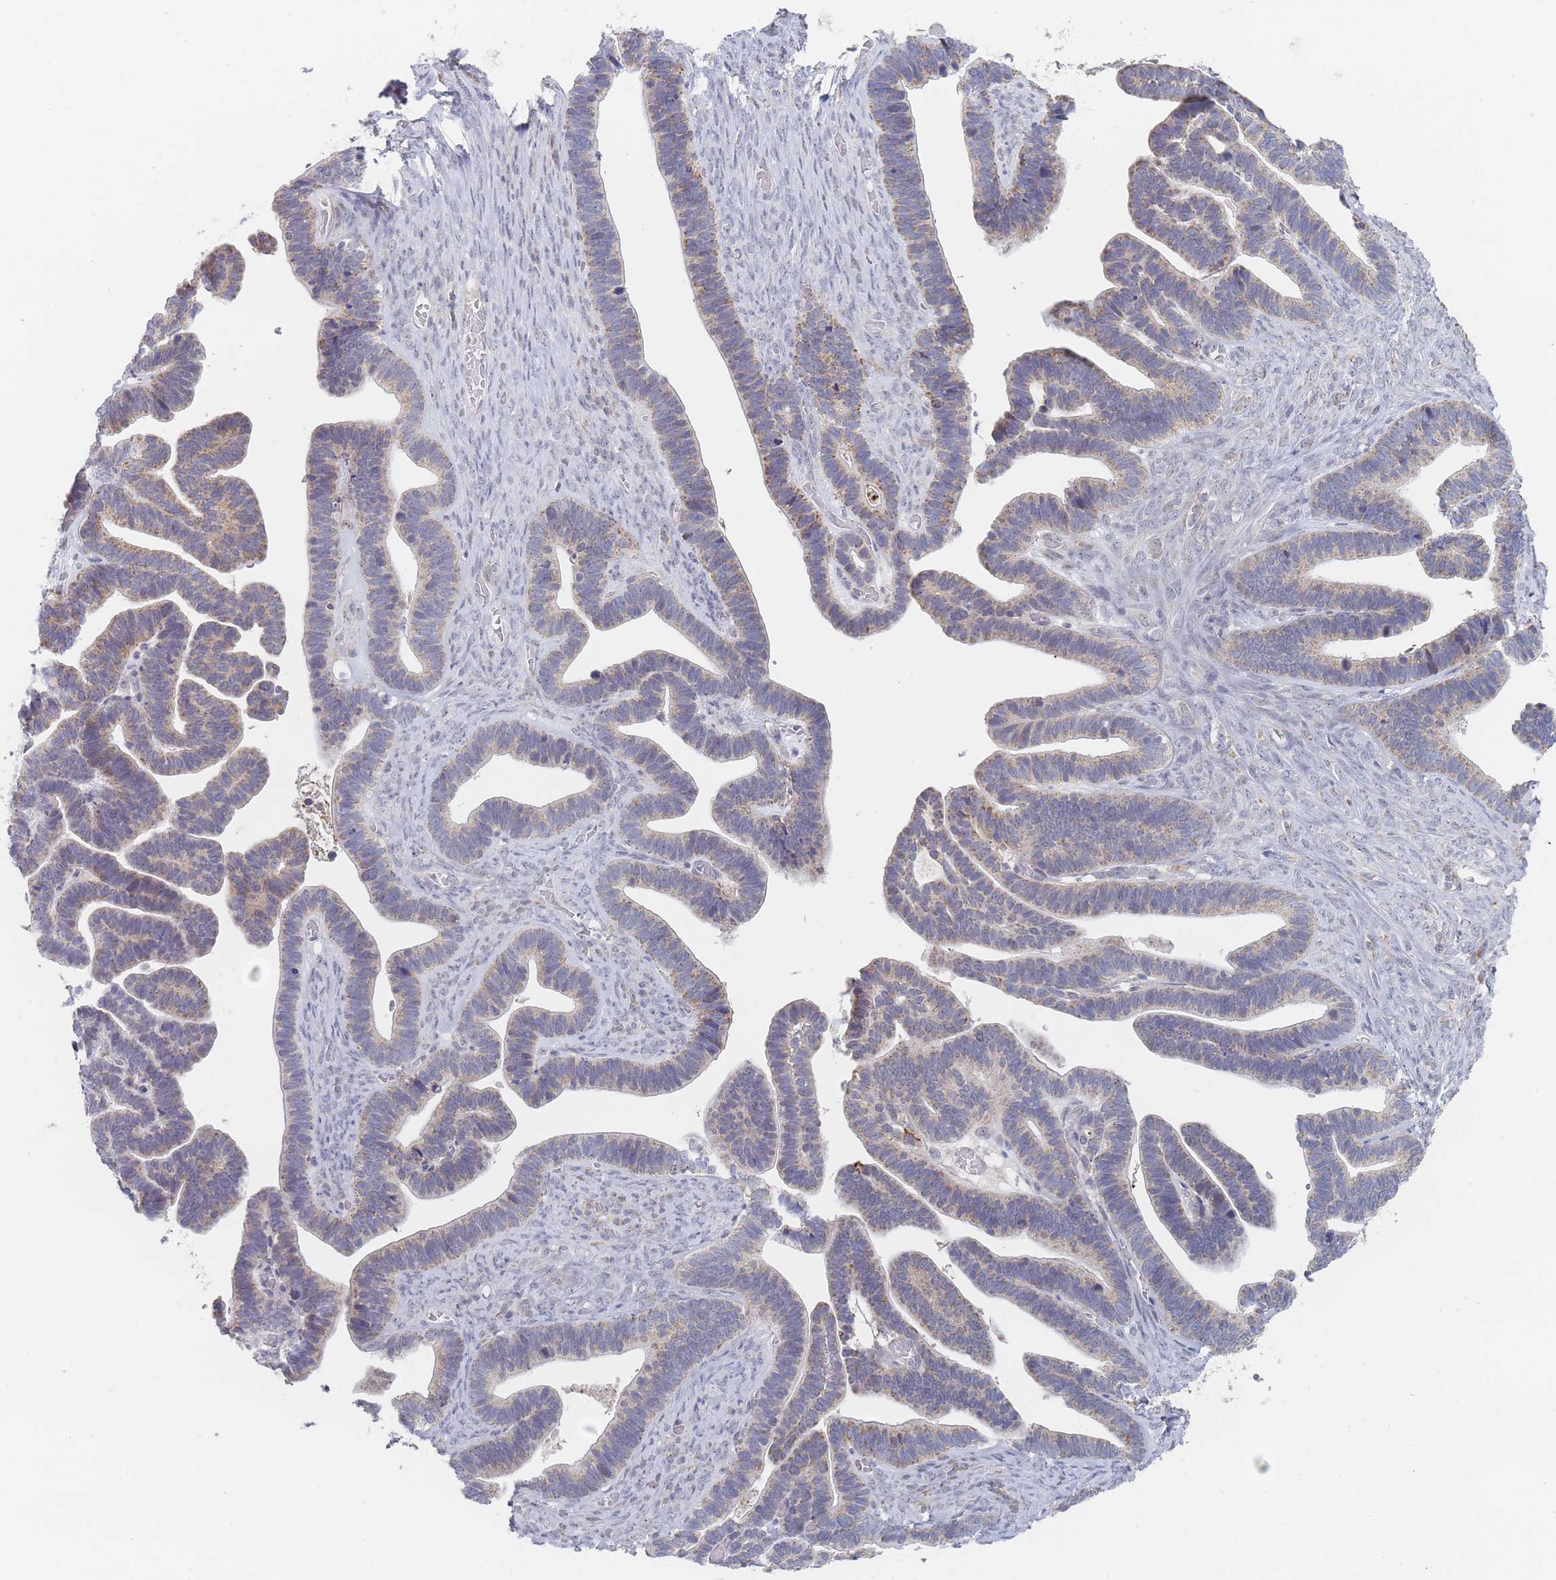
{"staining": {"intensity": "weak", "quantity": "25%-75%", "location": "cytoplasmic/membranous"}, "tissue": "ovarian cancer", "cell_type": "Tumor cells", "image_type": "cancer", "snomed": [{"axis": "morphology", "description": "Cystadenocarcinoma, serous, NOS"}, {"axis": "topography", "description": "Ovary"}], "caption": "Serous cystadenocarcinoma (ovarian) stained with DAB (3,3'-diaminobenzidine) immunohistochemistry shows low levels of weak cytoplasmic/membranous expression in about 25%-75% of tumor cells. Using DAB (brown) and hematoxylin (blue) stains, captured at high magnification using brightfield microscopy.", "gene": "RNF8", "patient": {"sex": "female", "age": 56}}